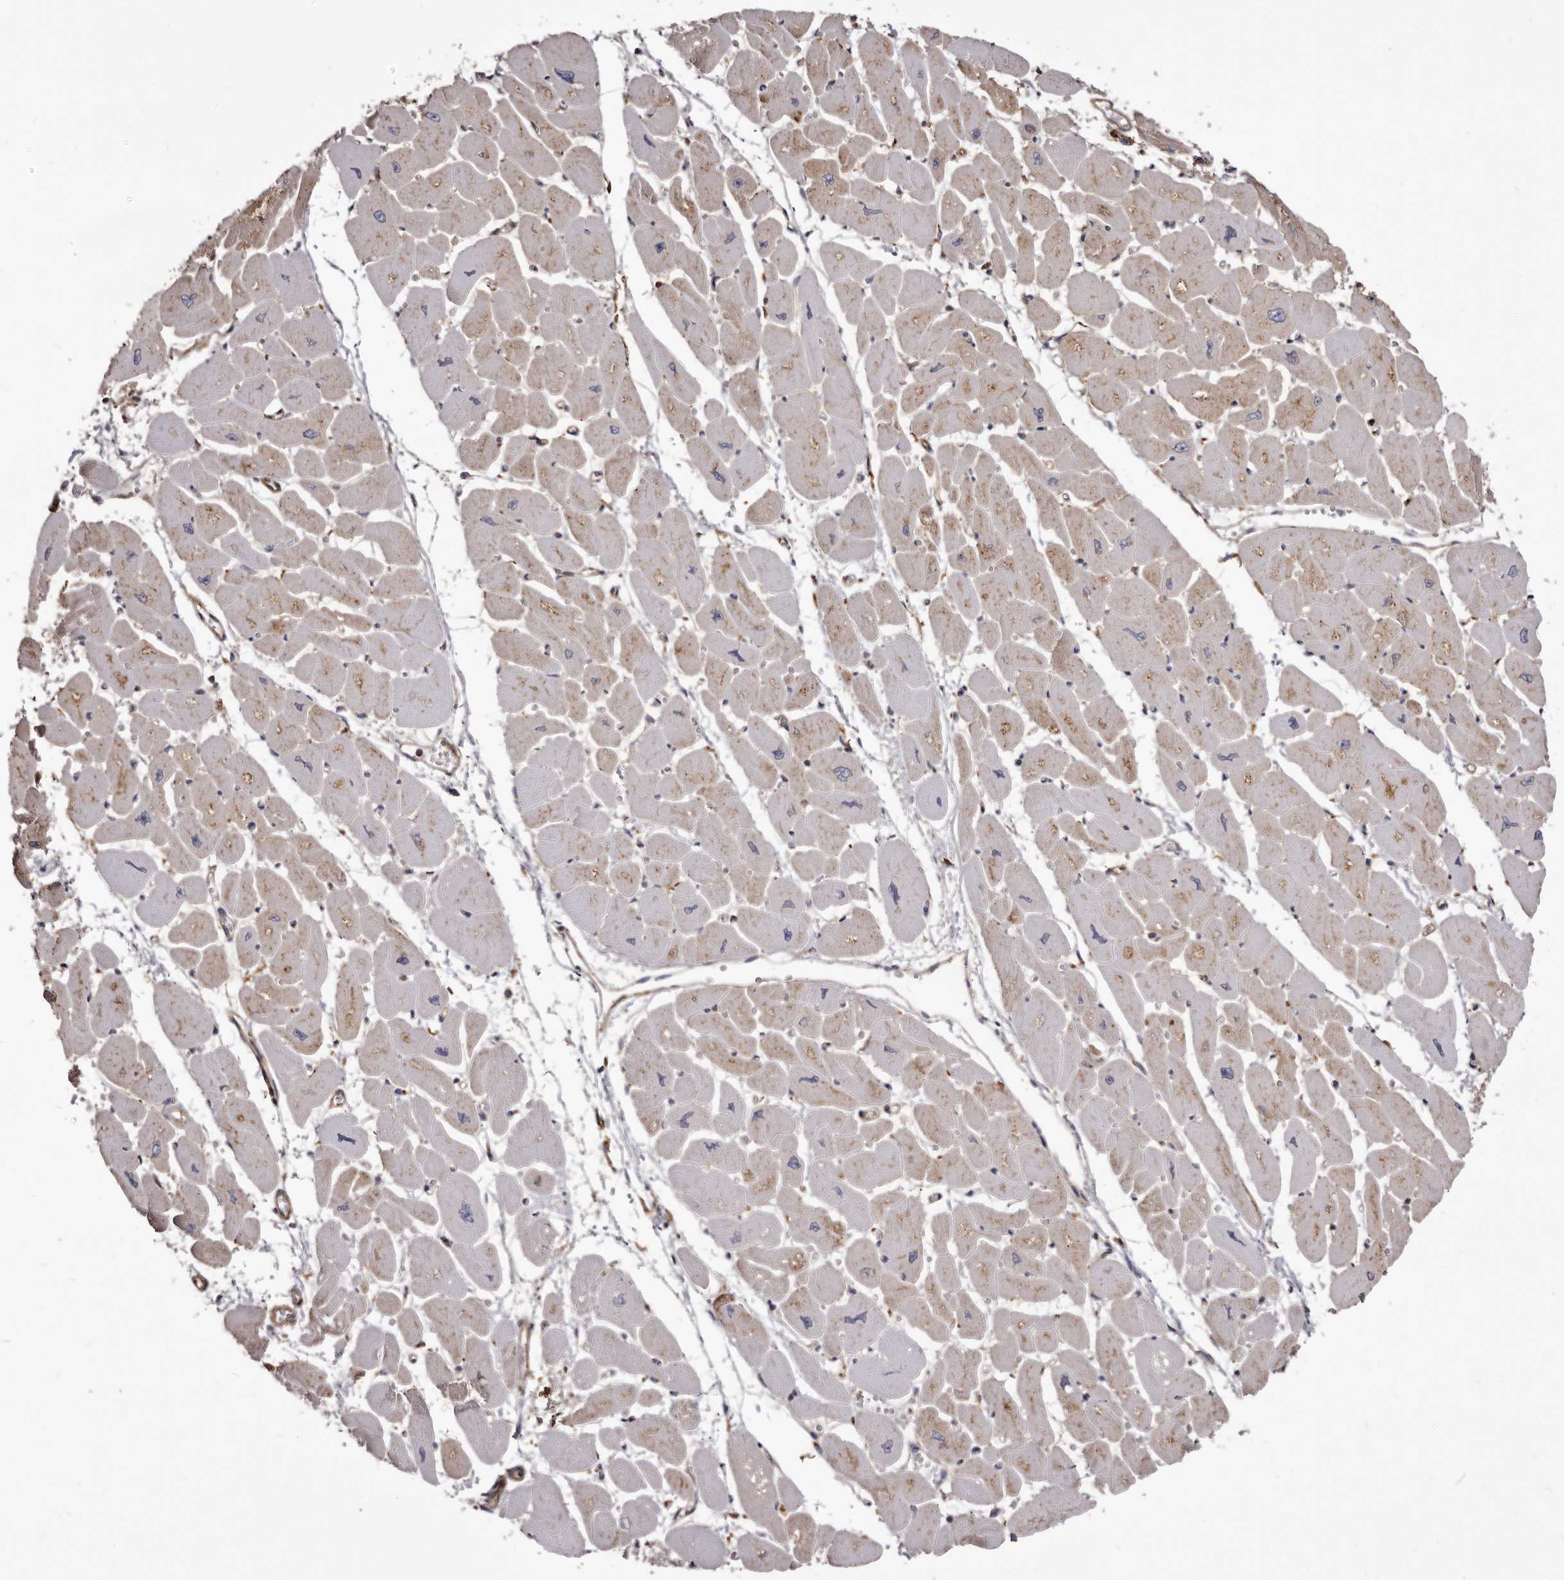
{"staining": {"intensity": "weak", "quantity": "25%-75%", "location": "cytoplasmic/membranous"}, "tissue": "heart muscle", "cell_type": "Cardiomyocytes", "image_type": "normal", "snomed": [{"axis": "morphology", "description": "Normal tissue, NOS"}, {"axis": "topography", "description": "Heart"}], "caption": "Protein expression by IHC exhibits weak cytoplasmic/membranous staining in approximately 25%-75% of cardiomyocytes in unremarkable heart muscle.", "gene": "TPD52", "patient": {"sex": "female", "age": 54}}